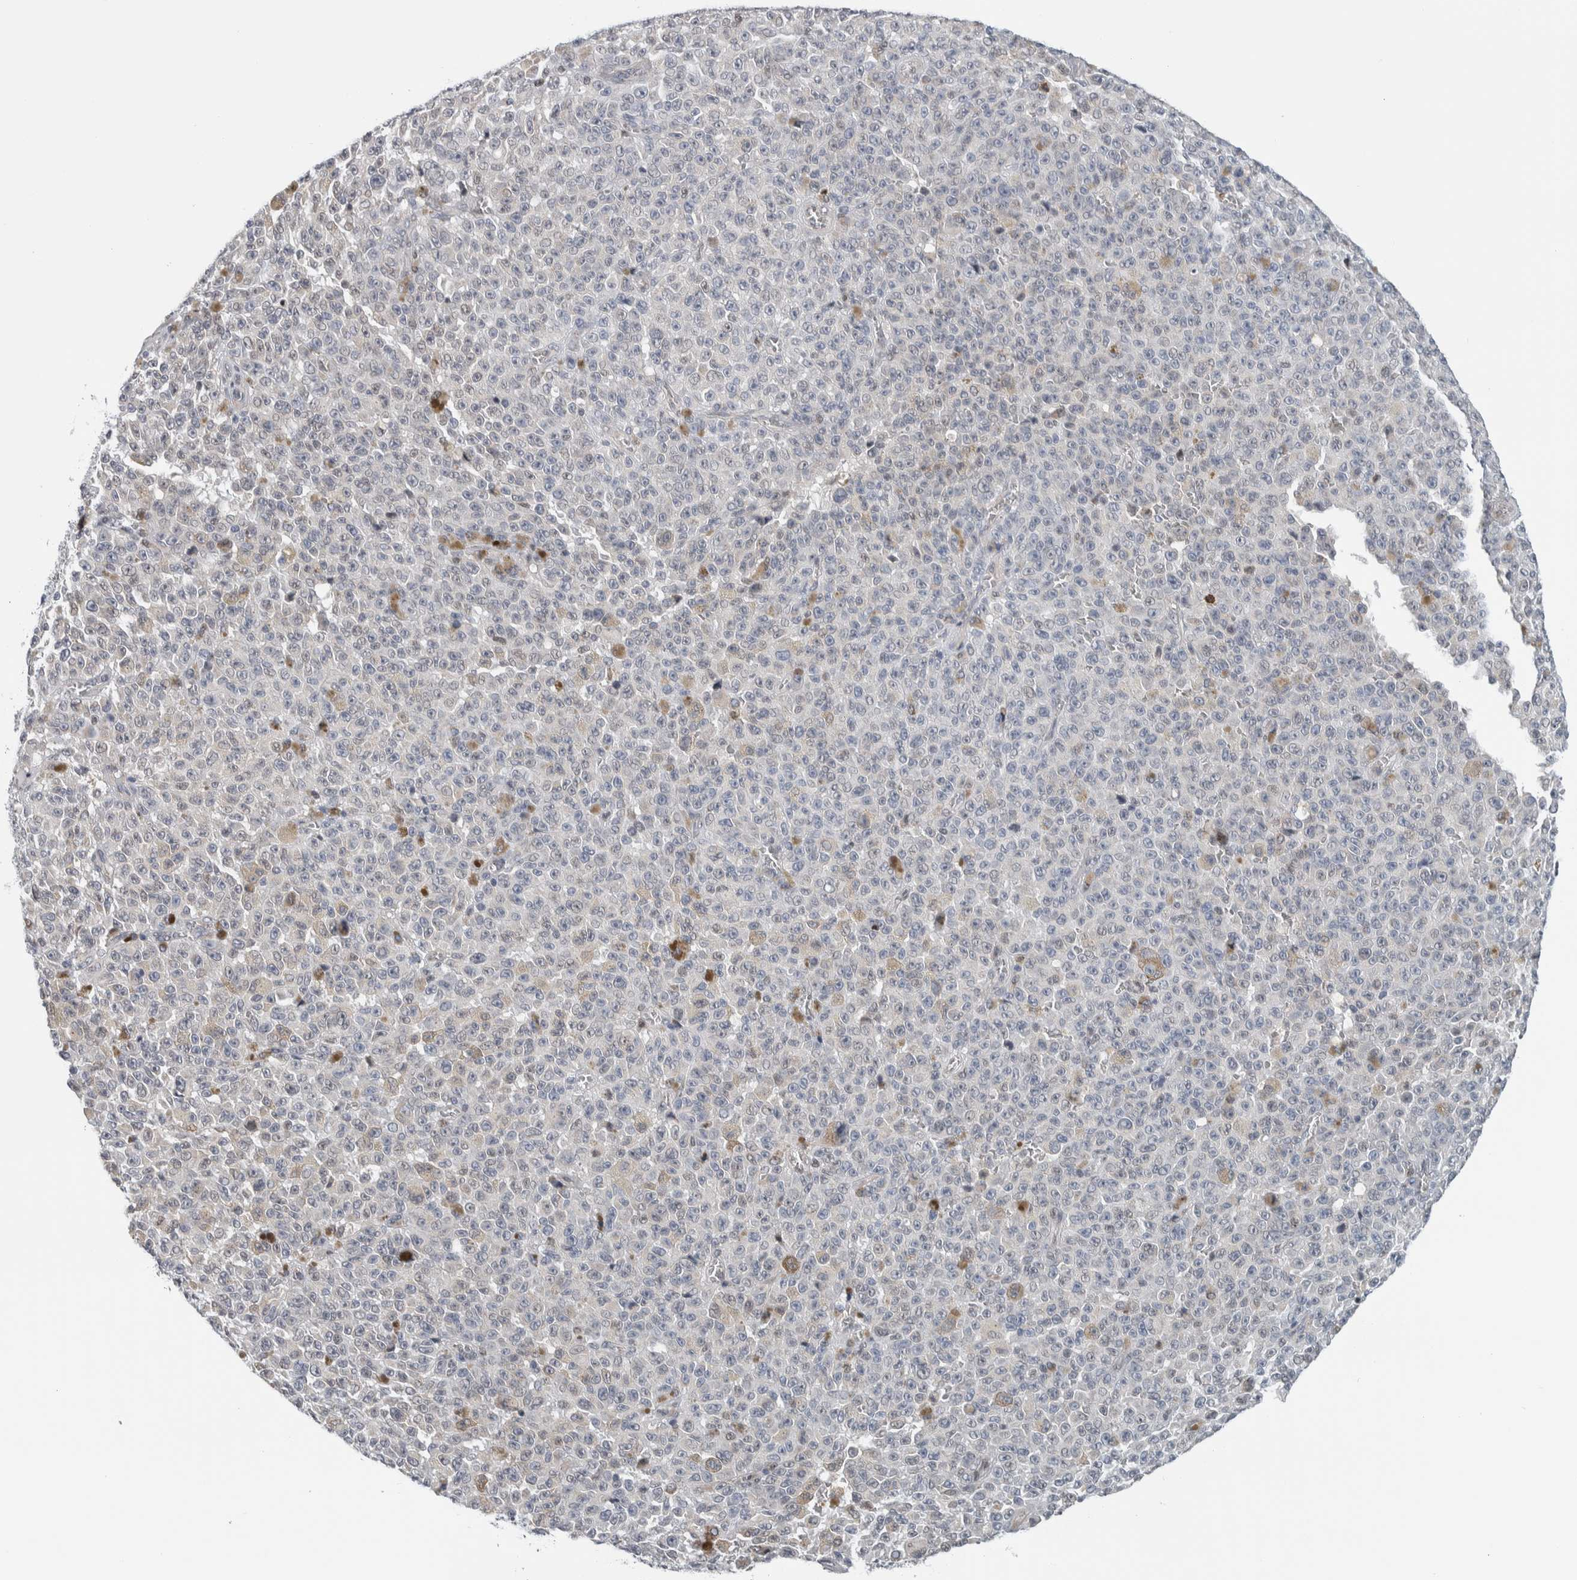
{"staining": {"intensity": "negative", "quantity": "none", "location": "none"}, "tissue": "melanoma", "cell_type": "Tumor cells", "image_type": "cancer", "snomed": [{"axis": "morphology", "description": "Malignant melanoma, NOS"}, {"axis": "topography", "description": "Skin"}], "caption": "Protein analysis of melanoma displays no significant staining in tumor cells.", "gene": "NEUROD1", "patient": {"sex": "female", "age": 82}}